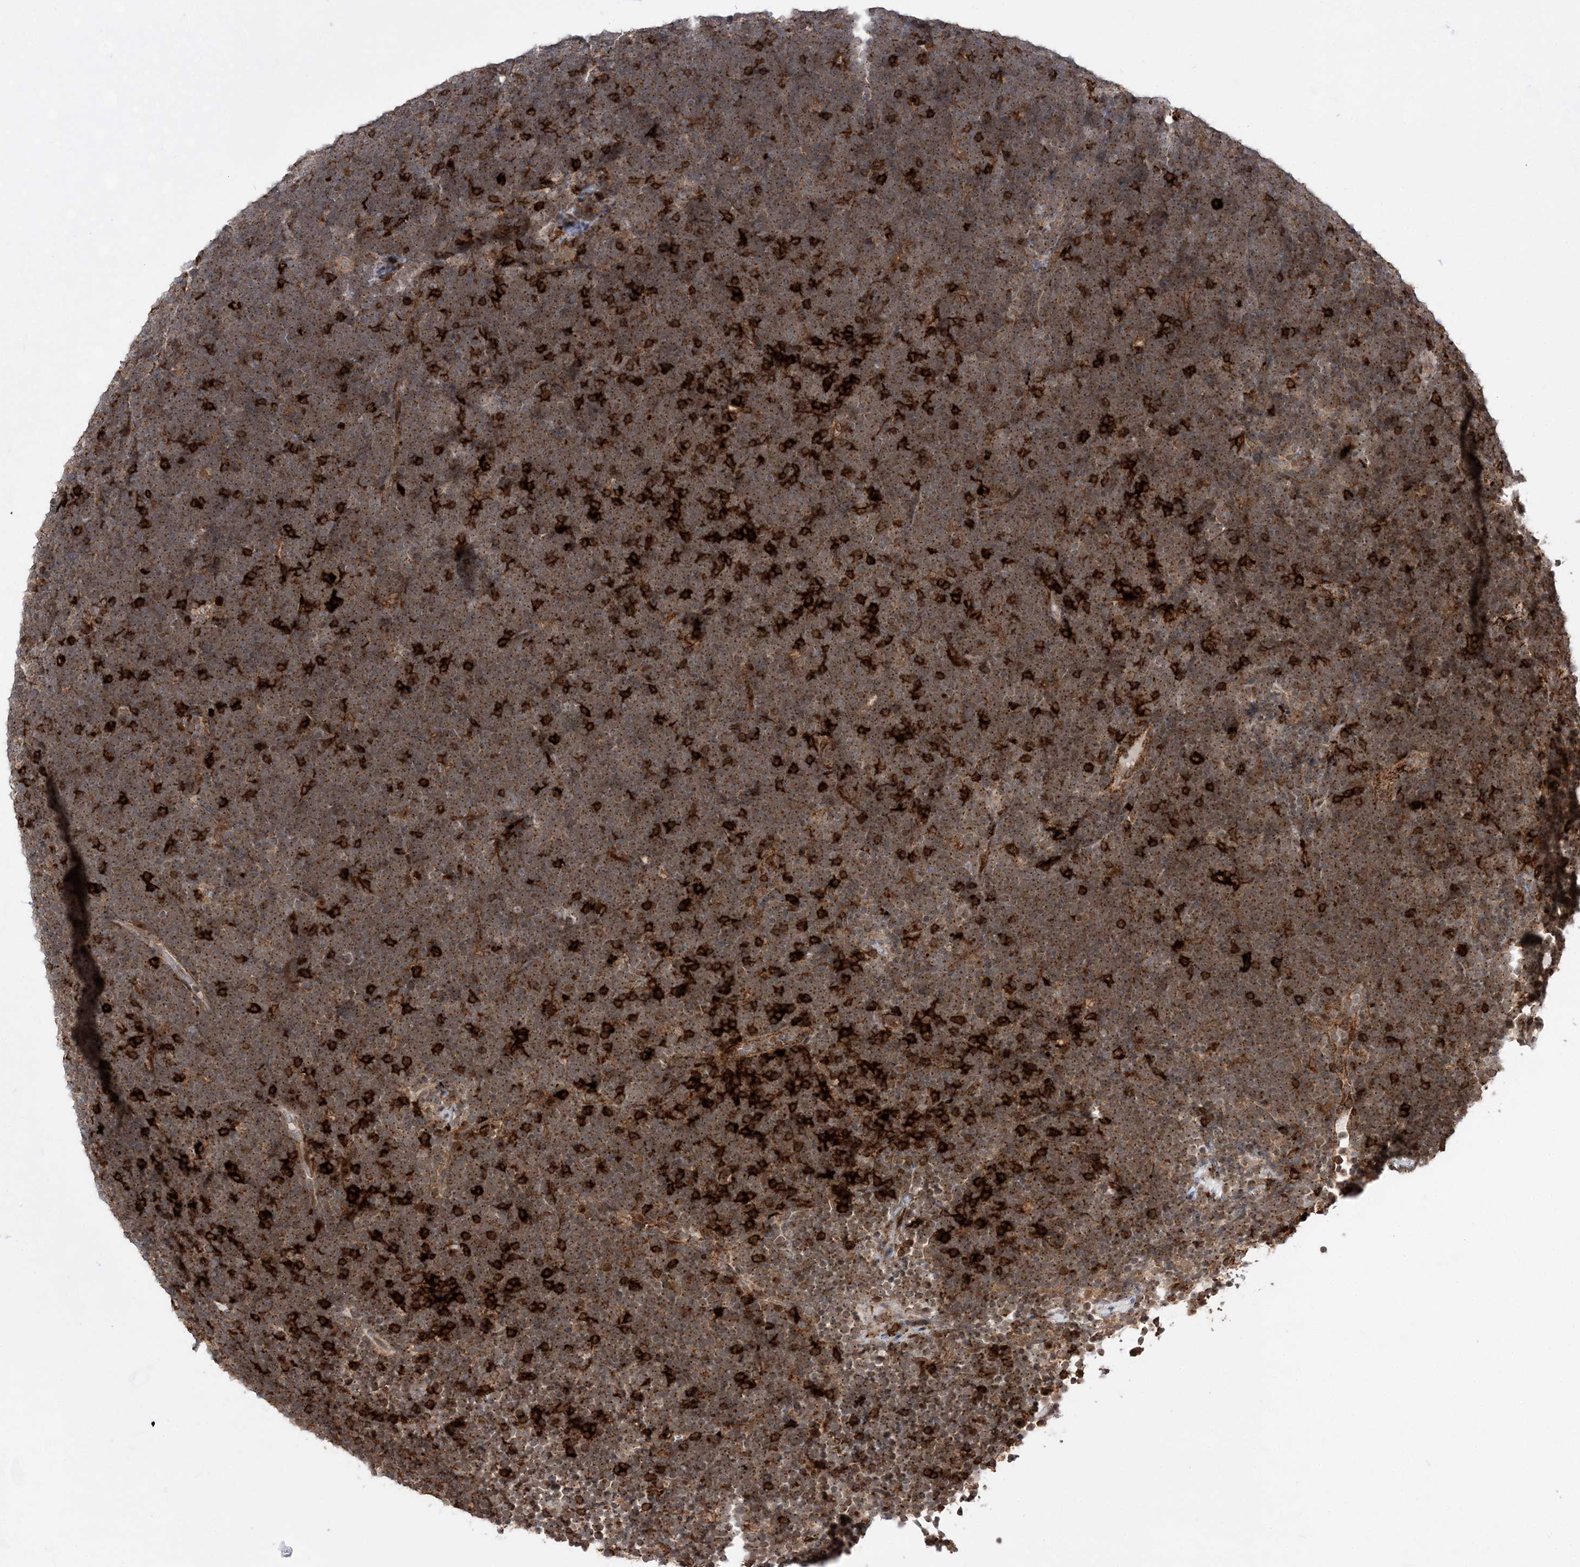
{"staining": {"intensity": "moderate", "quantity": ">75%", "location": "cytoplasmic/membranous"}, "tissue": "lymphoma", "cell_type": "Tumor cells", "image_type": "cancer", "snomed": [{"axis": "morphology", "description": "Malignant lymphoma, non-Hodgkin's type, High grade"}, {"axis": "topography", "description": "Lymph node"}], "caption": "An image of lymphoma stained for a protein exhibits moderate cytoplasmic/membranous brown staining in tumor cells.", "gene": "ANAPC15", "patient": {"sex": "male", "age": 13}}